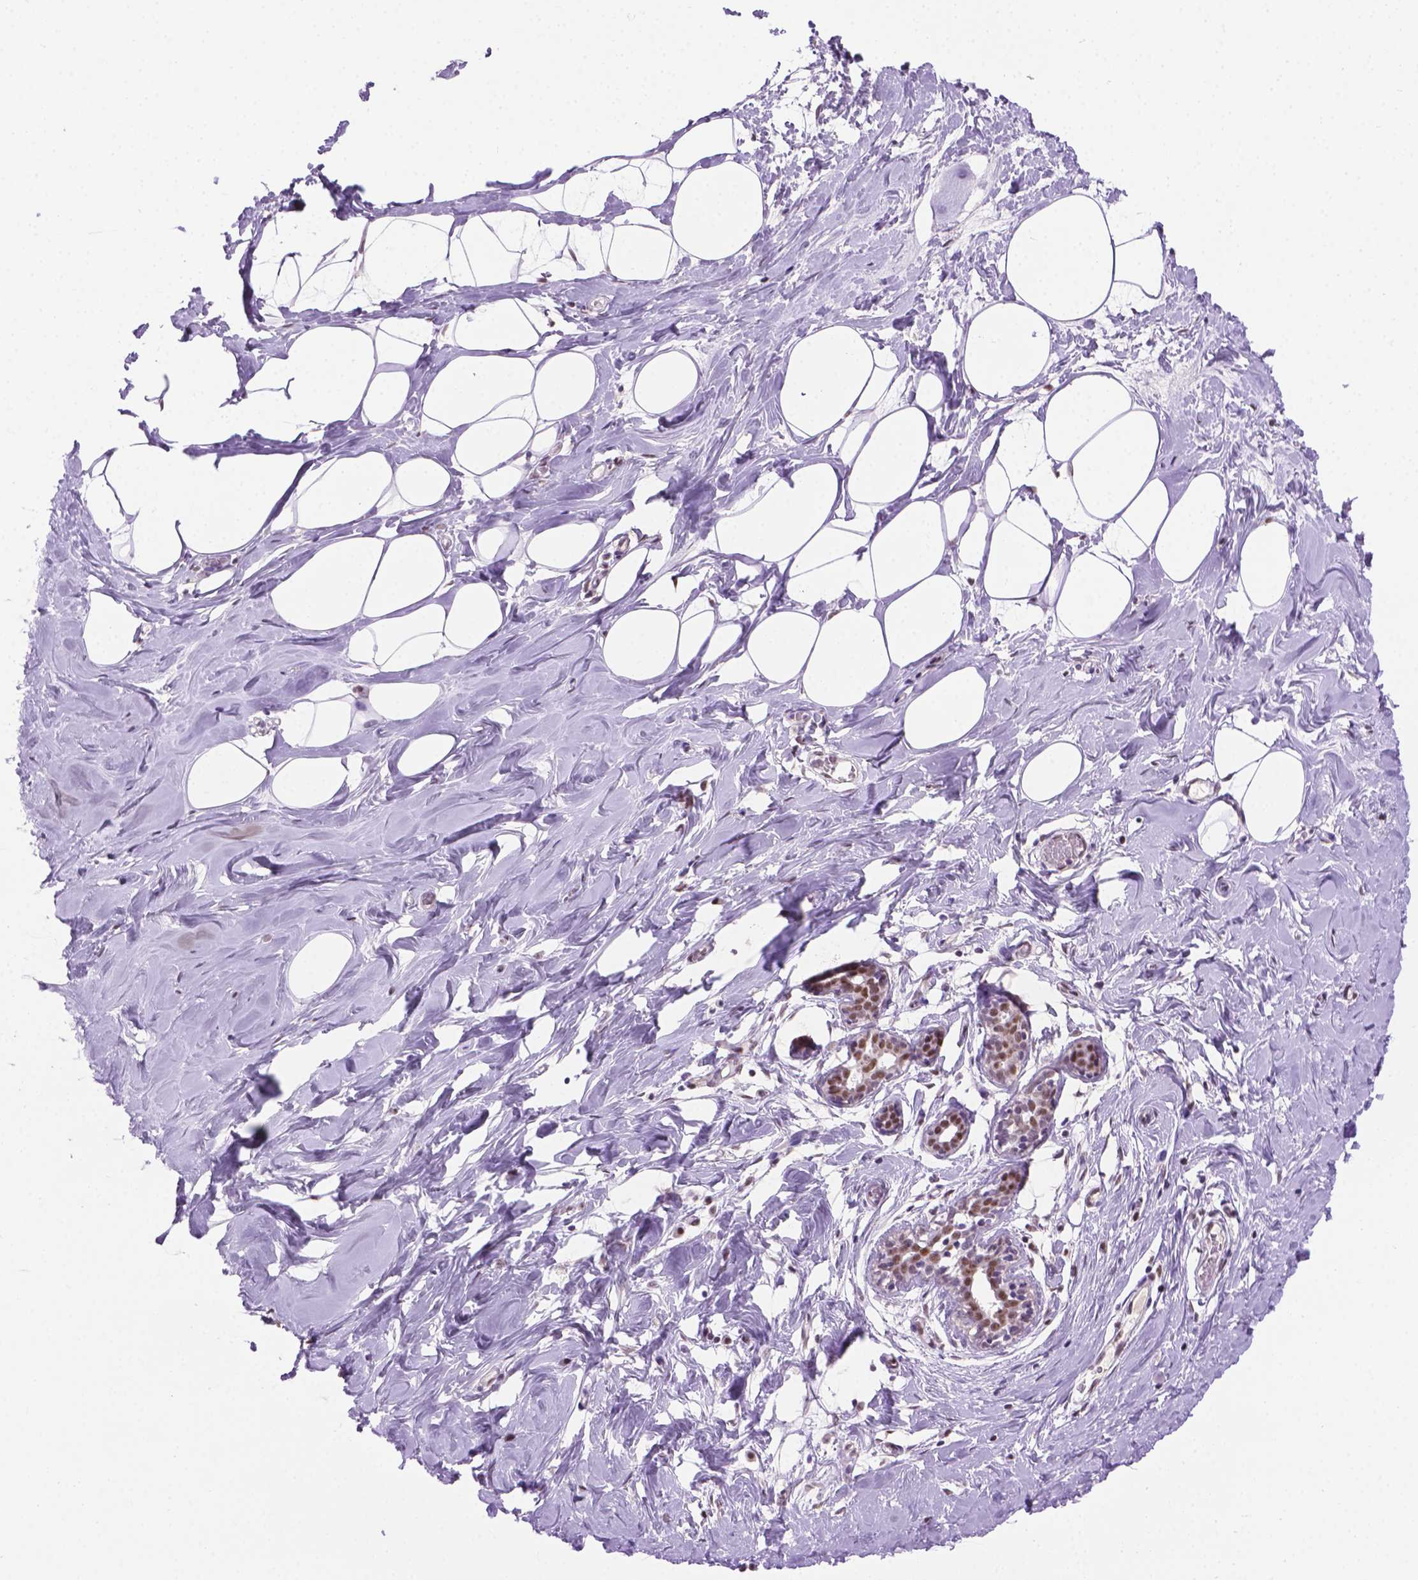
{"staining": {"intensity": "negative", "quantity": "none", "location": "none"}, "tissue": "breast", "cell_type": "Adipocytes", "image_type": "normal", "snomed": [{"axis": "morphology", "description": "Normal tissue, NOS"}, {"axis": "topography", "description": "Breast"}], "caption": "This image is of unremarkable breast stained with IHC to label a protein in brown with the nuclei are counter-stained blue. There is no positivity in adipocytes. (DAB (3,3'-diaminobenzidine) IHC visualized using brightfield microscopy, high magnification).", "gene": "ABI2", "patient": {"sex": "female", "age": 27}}